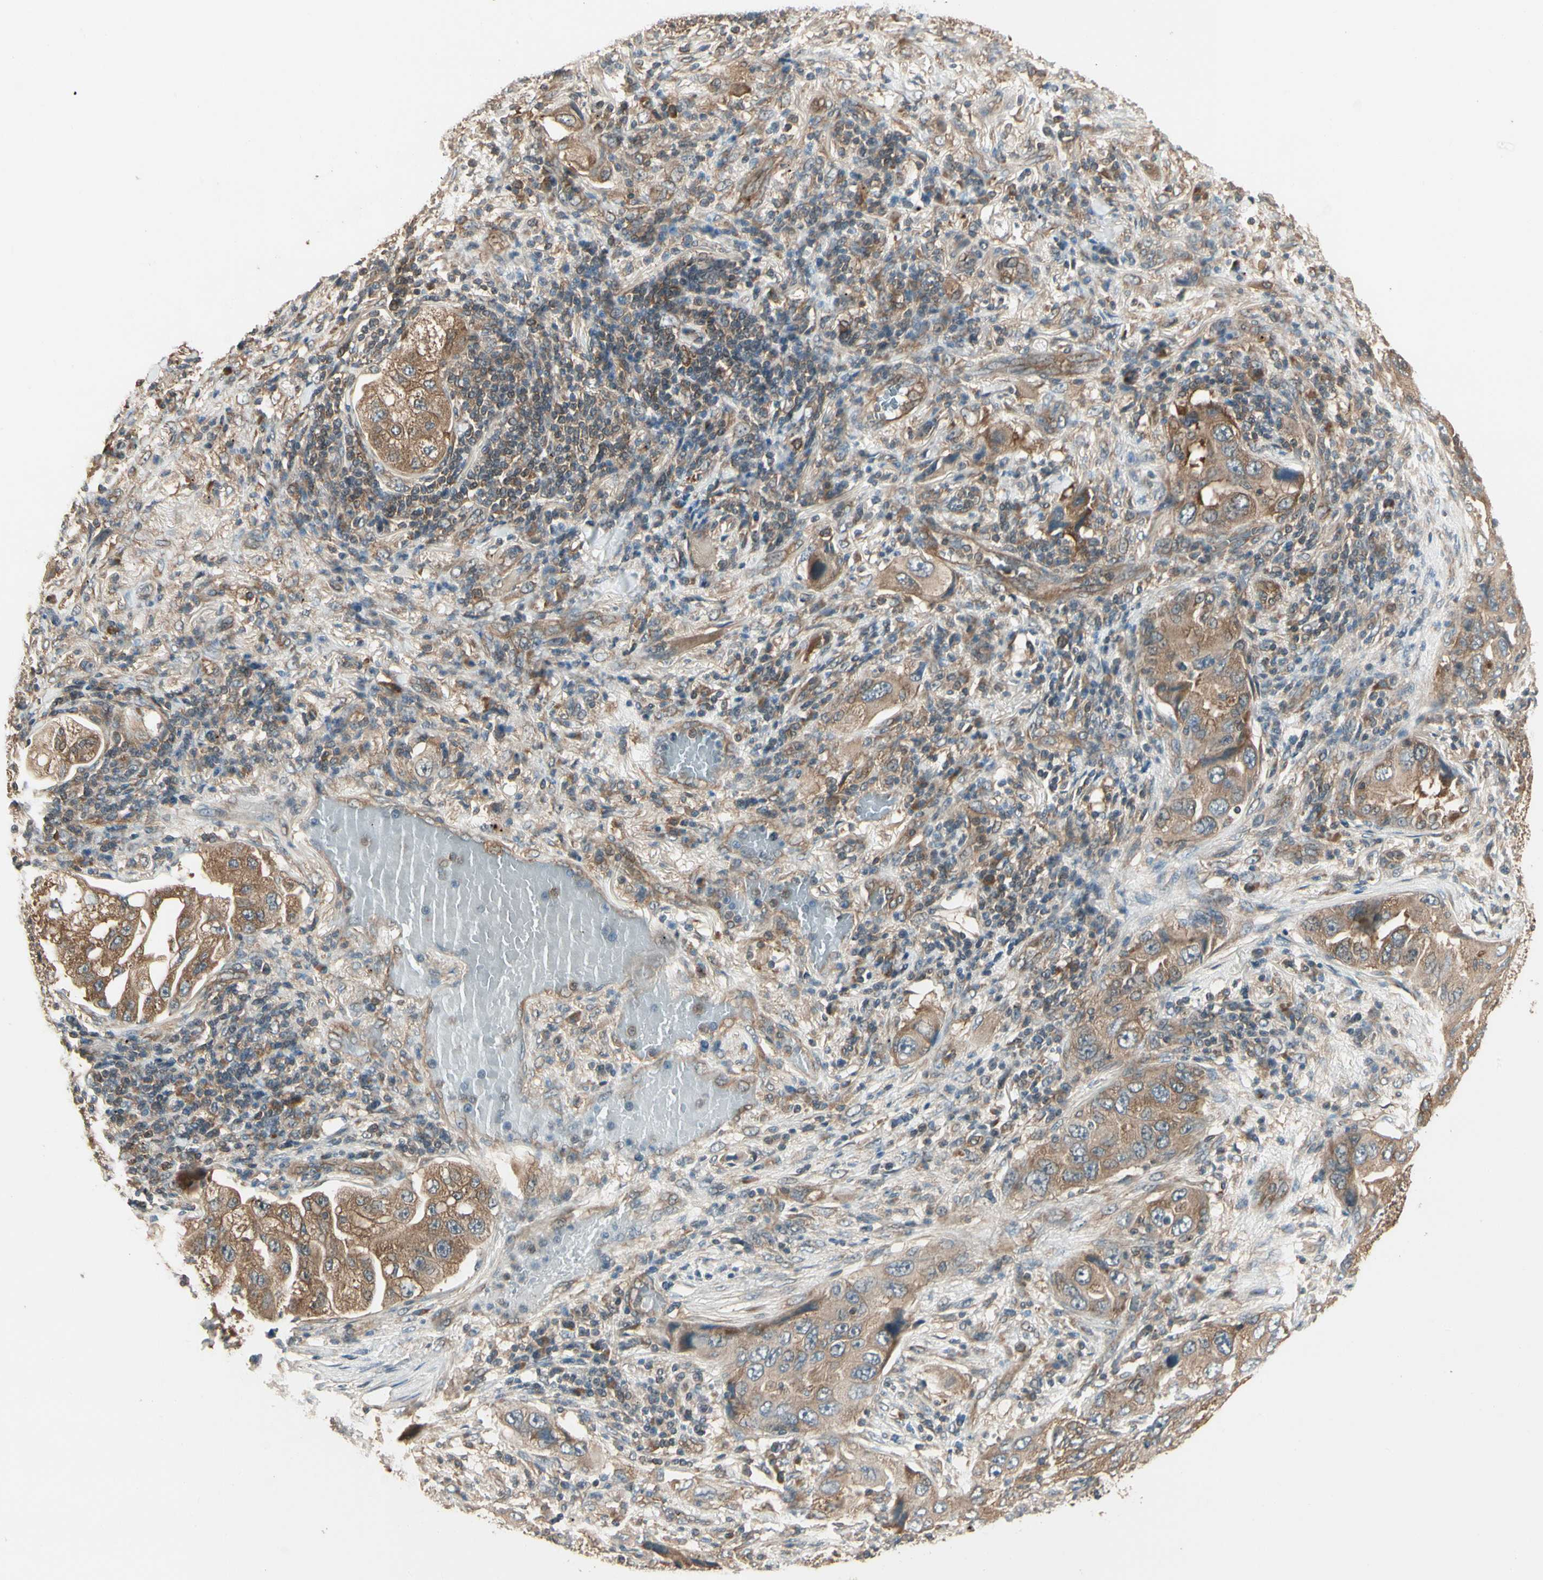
{"staining": {"intensity": "strong", "quantity": ">75%", "location": "cytoplasmic/membranous"}, "tissue": "lung cancer", "cell_type": "Tumor cells", "image_type": "cancer", "snomed": [{"axis": "morphology", "description": "Adenocarcinoma, NOS"}, {"axis": "topography", "description": "Lung"}], "caption": "Immunohistochemical staining of human lung adenocarcinoma displays strong cytoplasmic/membranous protein positivity in about >75% of tumor cells.", "gene": "CCT7", "patient": {"sex": "female", "age": 65}}